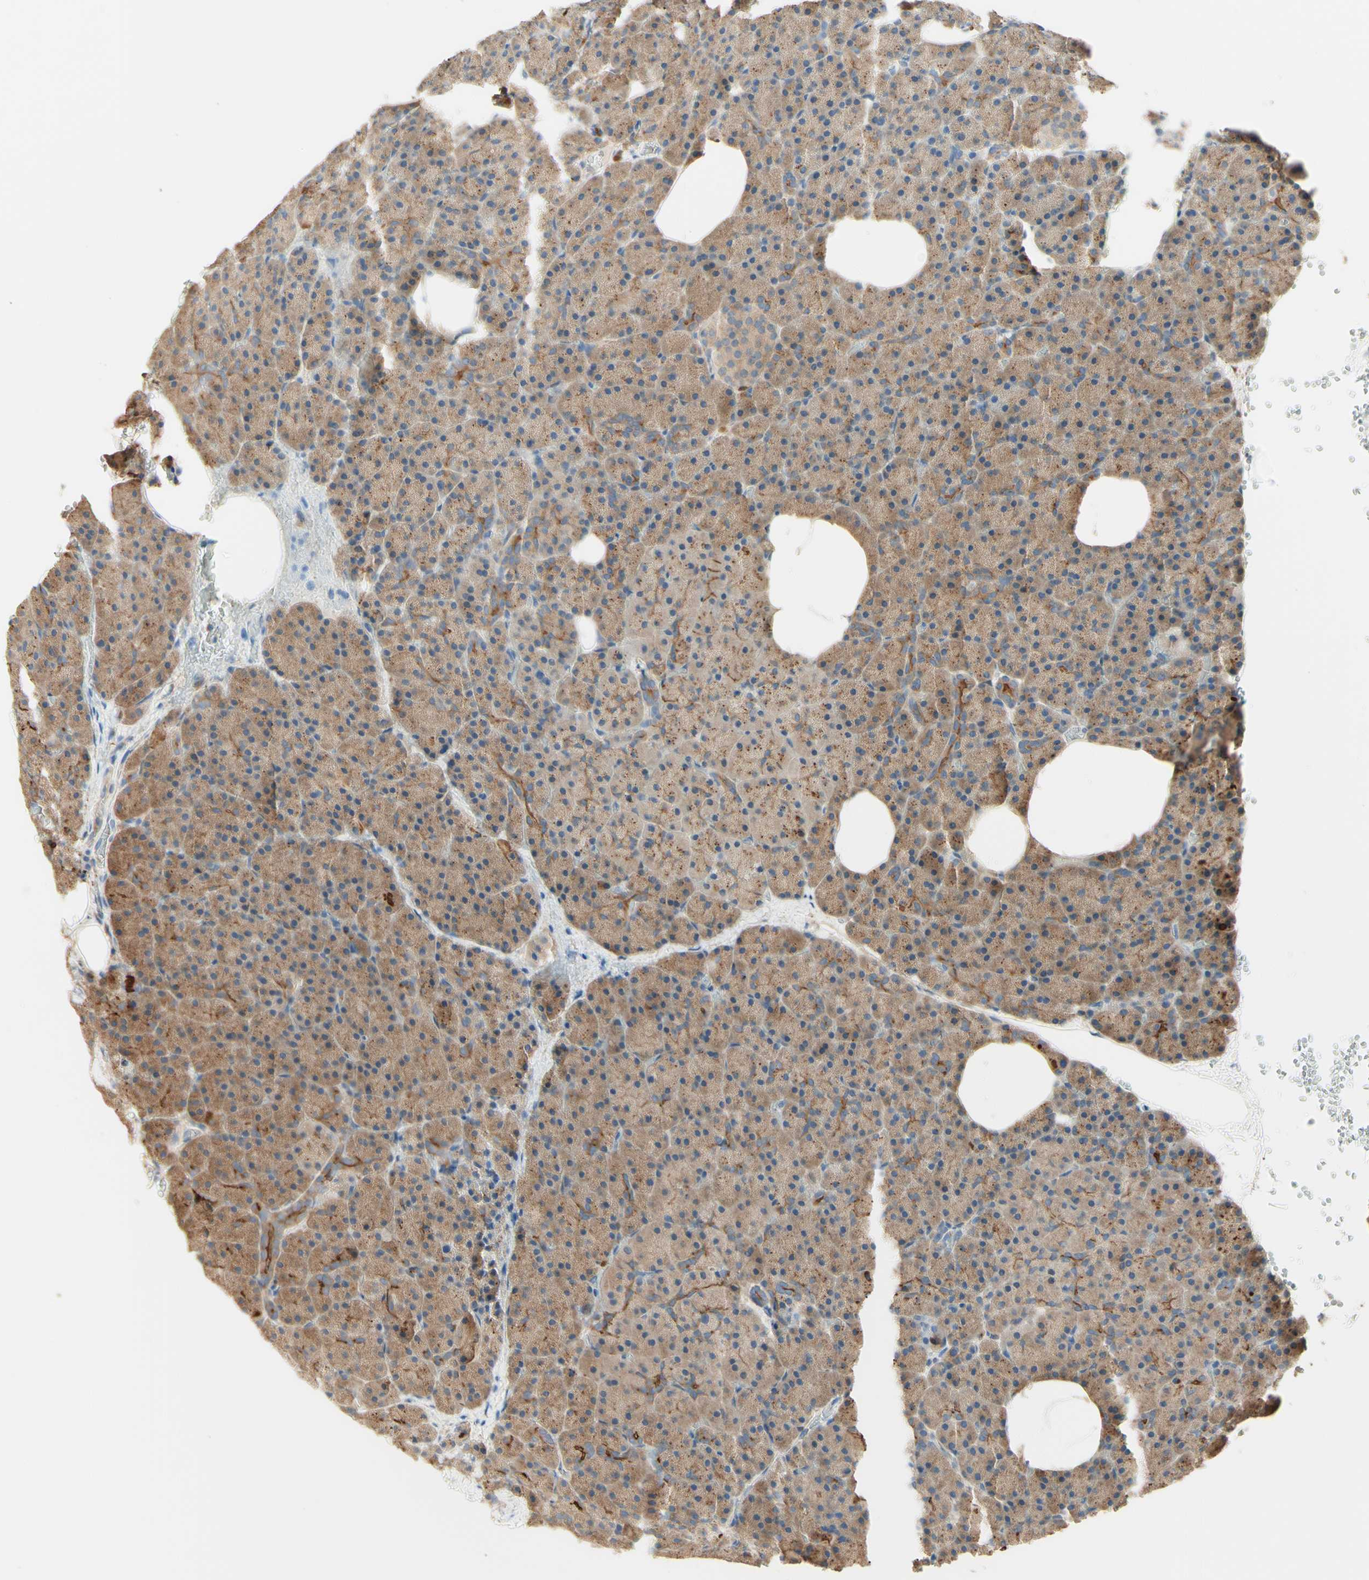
{"staining": {"intensity": "moderate", "quantity": ">75%", "location": "cytoplasmic/membranous"}, "tissue": "pancreas", "cell_type": "Exocrine glandular cells", "image_type": "normal", "snomed": [{"axis": "morphology", "description": "Normal tissue, NOS"}, {"axis": "topography", "description": "Pancreas"}], "caption": "Protein staining reveals moderate cytoplasmic/membranous staining in about >75% of exocrine glandular cells in normal pancreas. Immunohistochemistry stains the protein of interest in brown and the nuclei are stained blue.", "gene": "MTM1", "patient": {"sex": "female", "age": 35}}